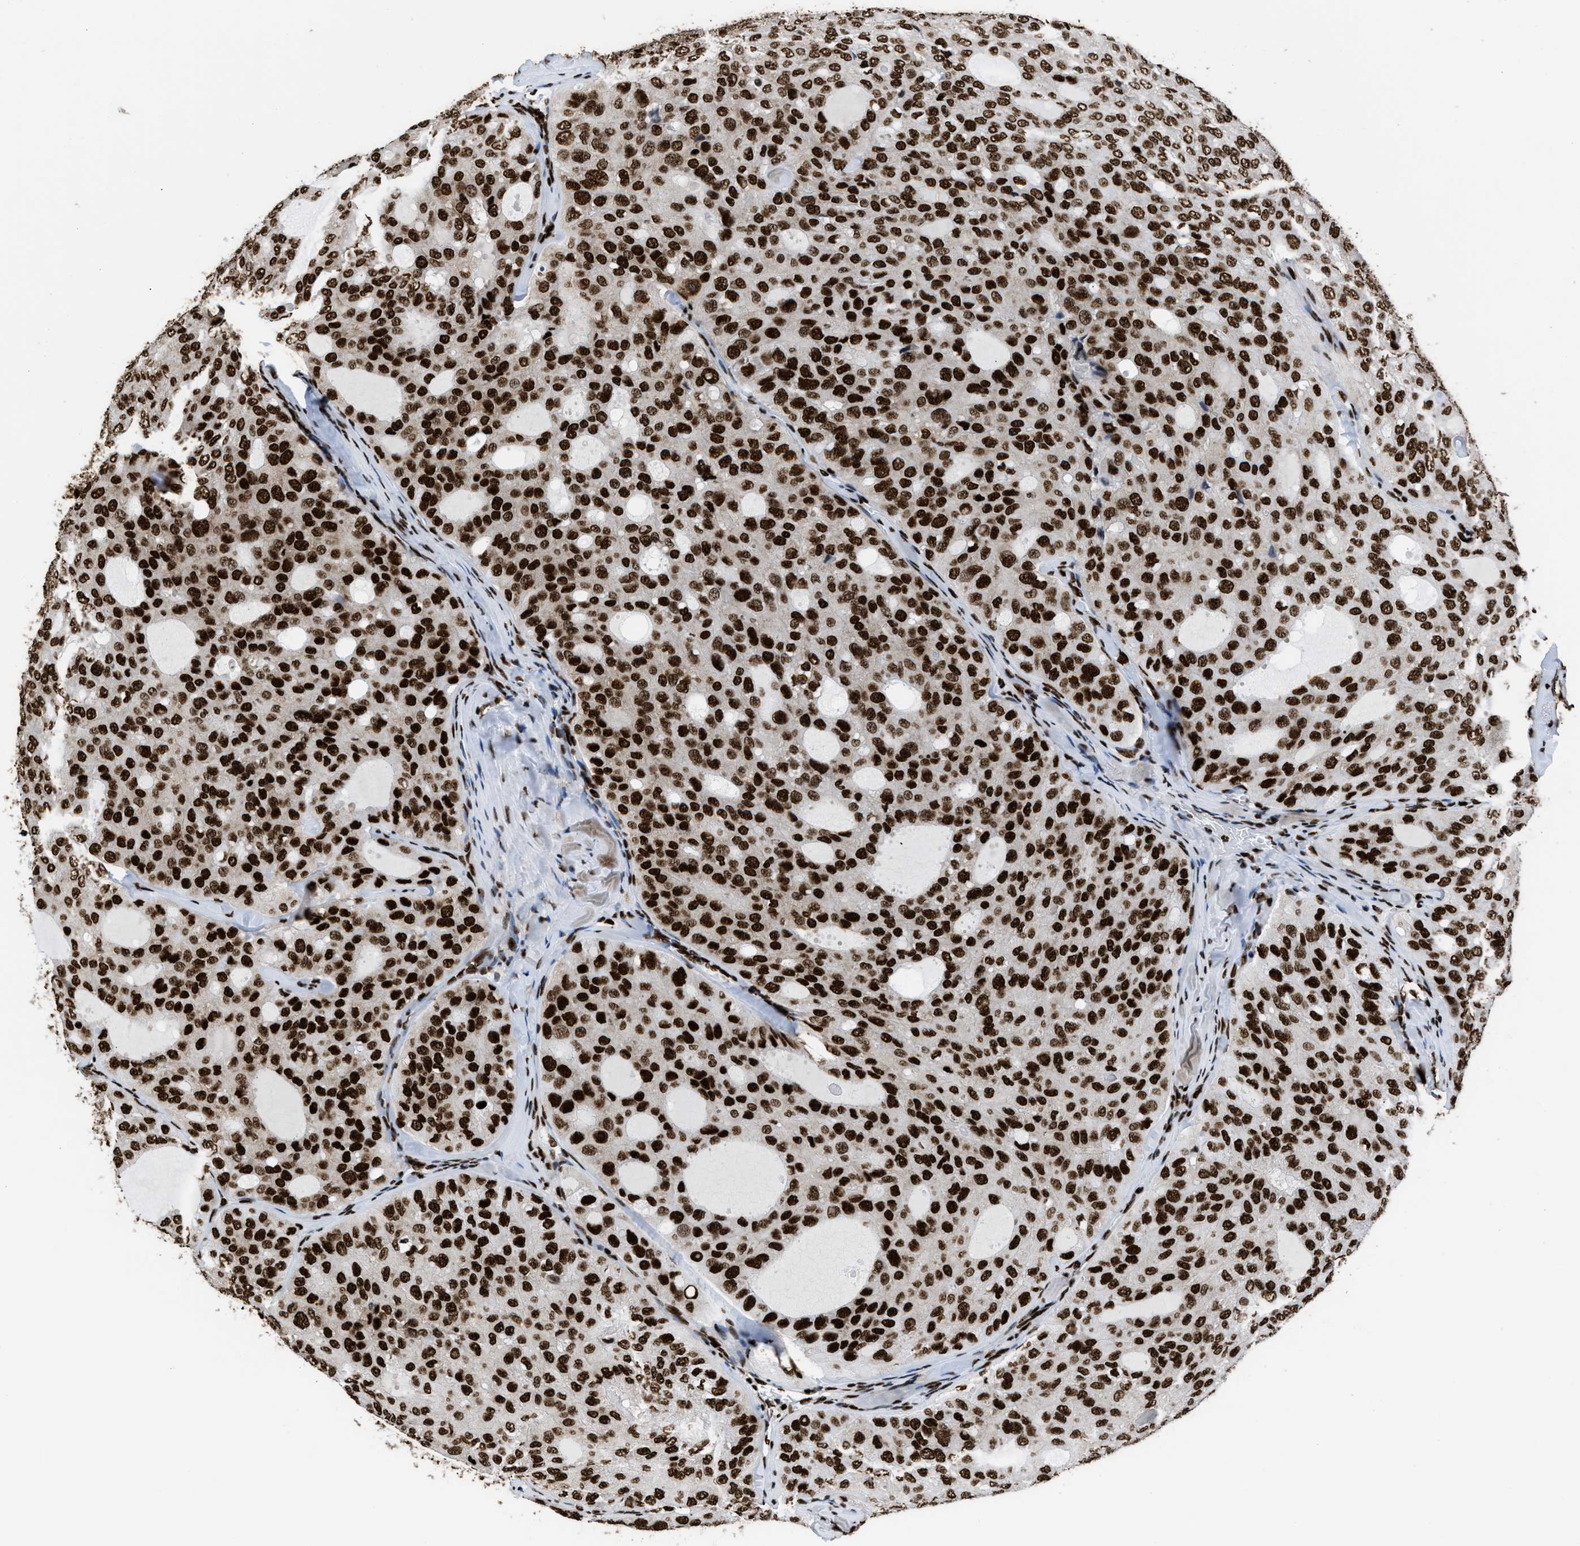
{"staining": {"intensity": "strong", "quantity": ">75%", "location": "nuclear"}, "tissue": "thyroid cancer", "cell_type": "Tumor cells", "image_type": "cancer", "snomed": [{"axis": "morphology", "description": "Follicular adenoma carcinoma, NOS"}, {"axis": "topography", "description": "Thyroid gland"}], "caption": "High-power microscopy captured an immunohistochemistry (IHC) micrograph of follicular adenoma carcinoma (thyroid), revealing strong nuclear staining in about >75% of tumor cells. (Brightfield microscopy of DAB IHC at high magnification).", "gene": "HNRNPM", "patient": {"sex": "male", "age": 75}}